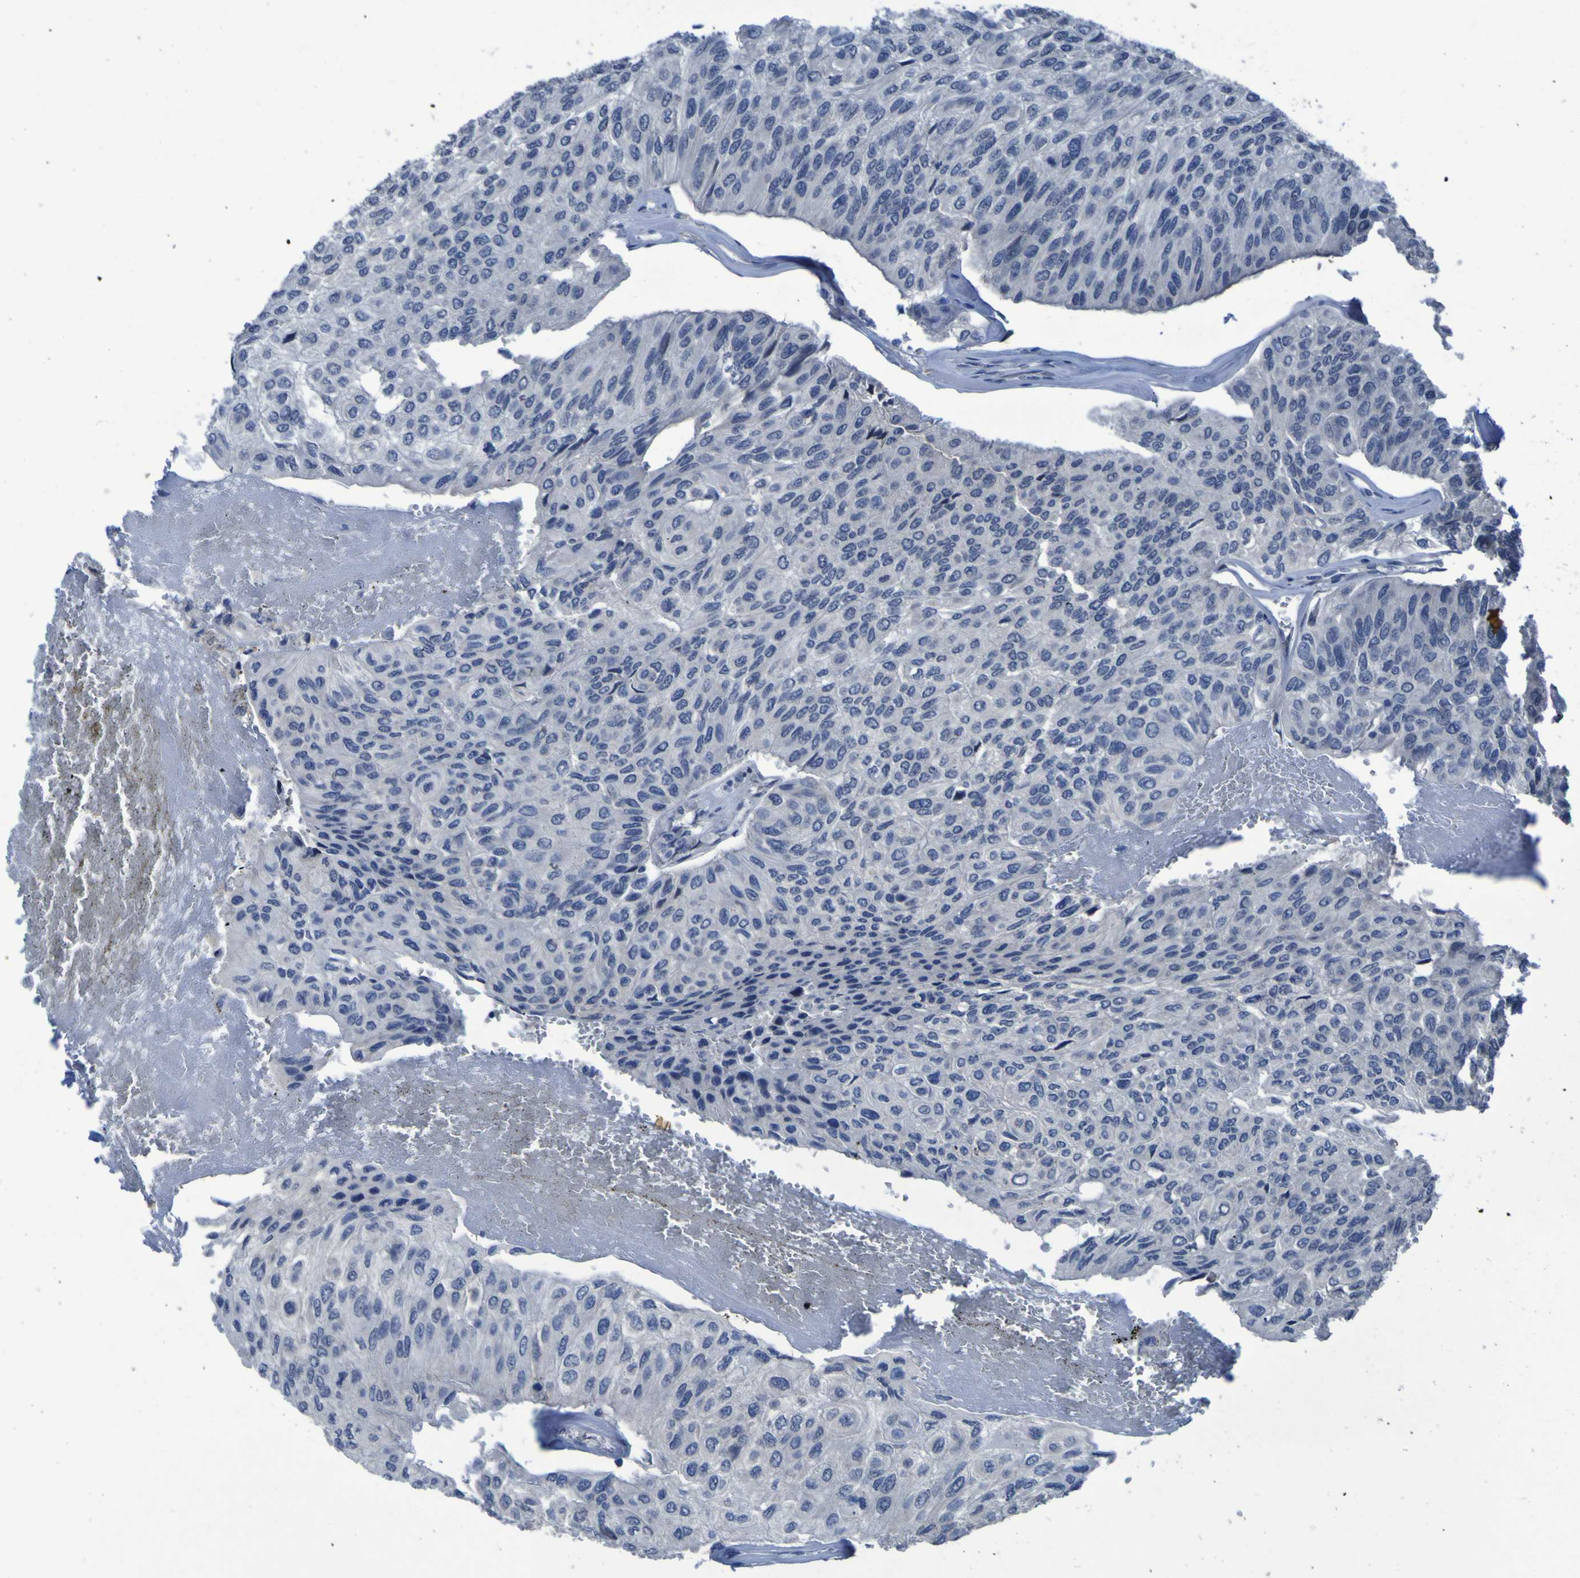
{"staining": {"intensity": "negative", "quantity": "none", "location": "none"}, "tissue": "urothelial cancer", "cell_type": "Tumor cells", "image_type": "cancer", "snomed": [{"axis": "morphology", "description": "Urothelial carcinoma, High grade"}, {"axis": "topography", "description": "Urinary bladder"}], "caption": "An image of high-grade urothelial carcinoma stained for a protein exhibits no brown staining in tumor cells. The staining was performed using DAB (3,3'-diaminobenzidine) to visualize the protein expression in brown, while the nuclei were stained in blue with hematoxylin (Magnification: 20x).", "gene": "CLDN18", "patient": {"sex": "male", "age": 66}}